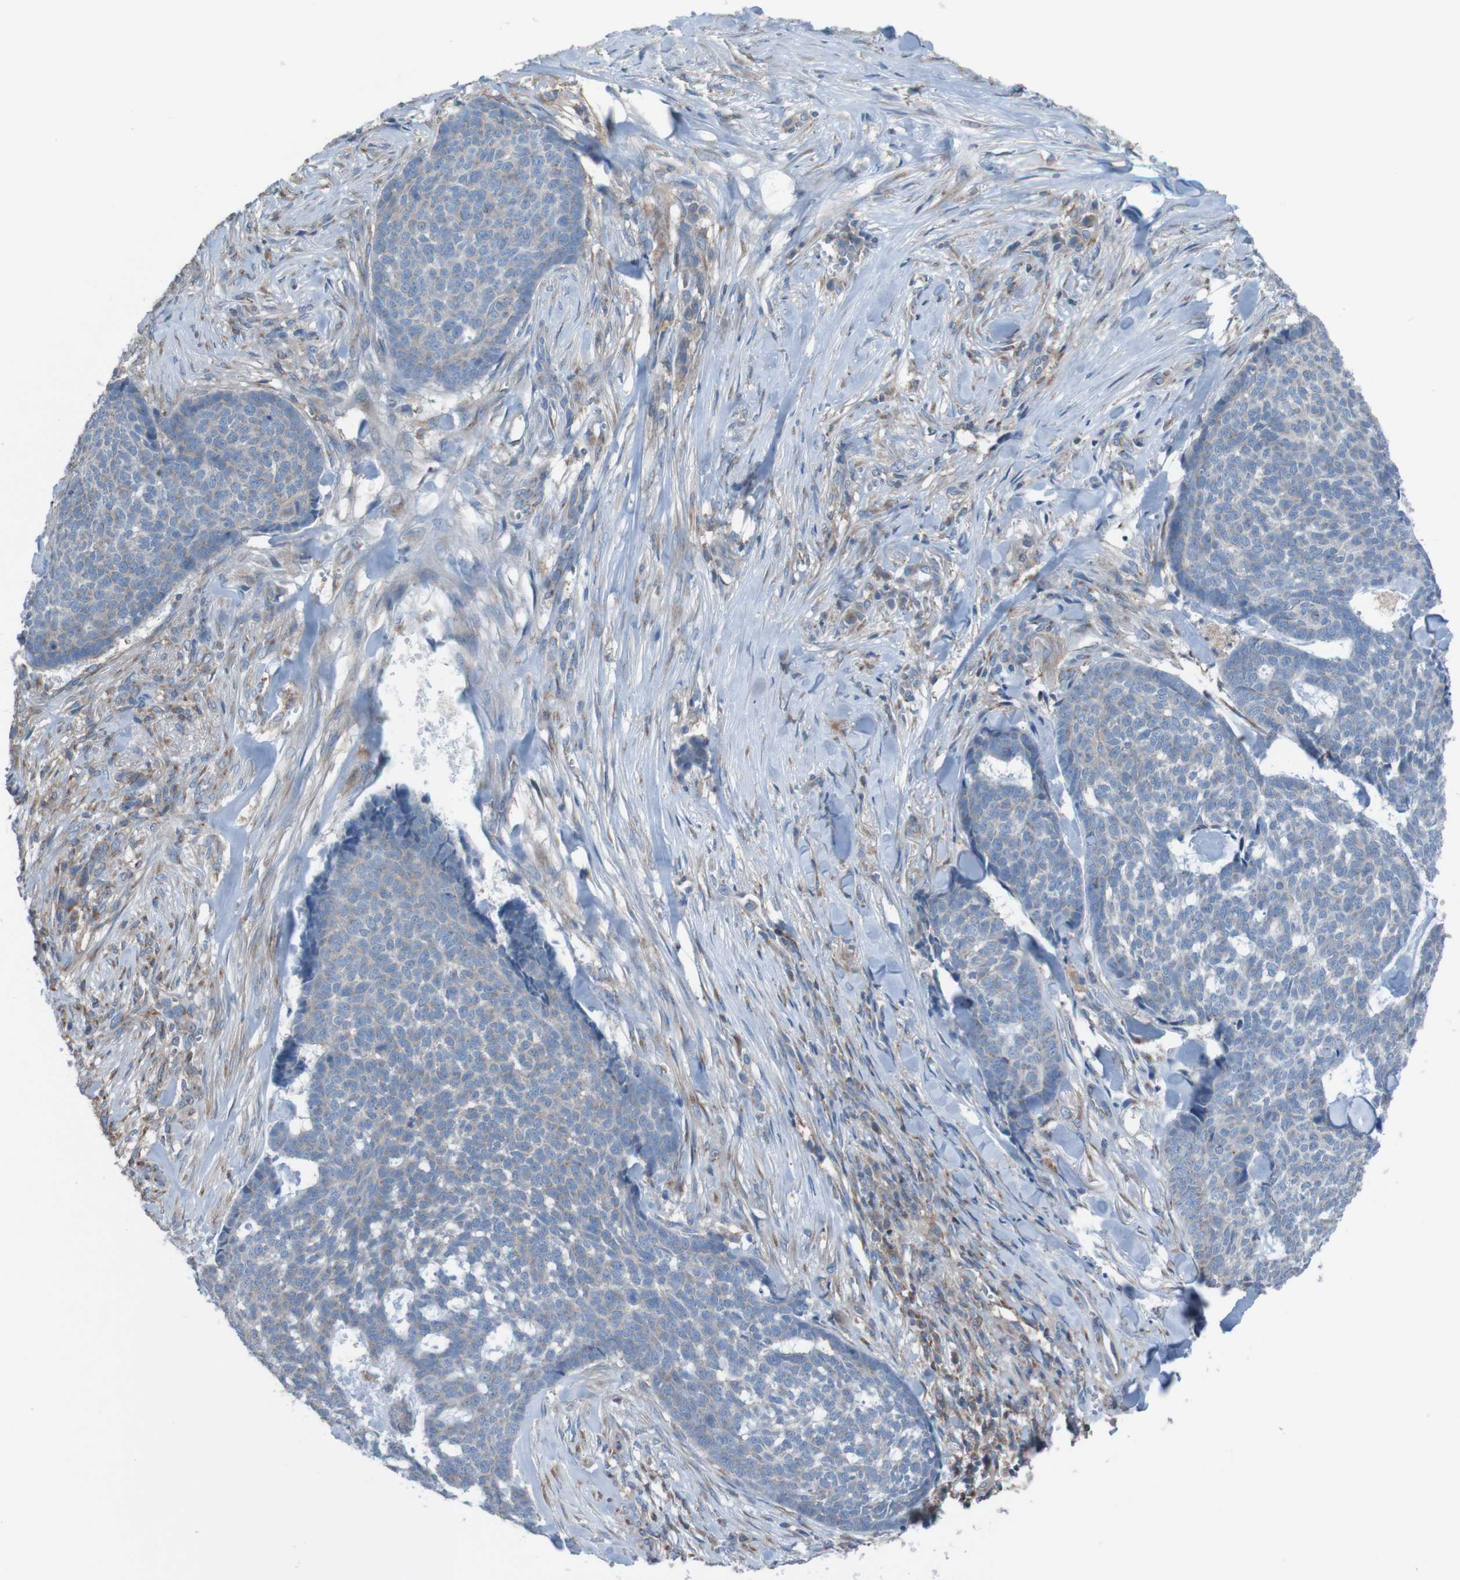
{"staining": {"intensity": "weak", "quantity": ">75%", "location": "cytoplasmic/membranous"}, "tissue": "skin cancer", "cell_type": "Tumor cells", "image_type": "cancer", "snomed": [{"axis": "morphology", "description": "Basal cell carcinoma"}, {"axis": "topography", "description": "Skin"}], "caption": "High-magnification brightfield microscopy of skin cancer stained with DAB (brown) and counterstained with hematoxylin (blue). tumor cells exhibit weak cytoplasmic/membranous expression is appreciated in about>75% of cells.", "gene": "MINAR1", "patient": {"sex": "male", "age": 84}}